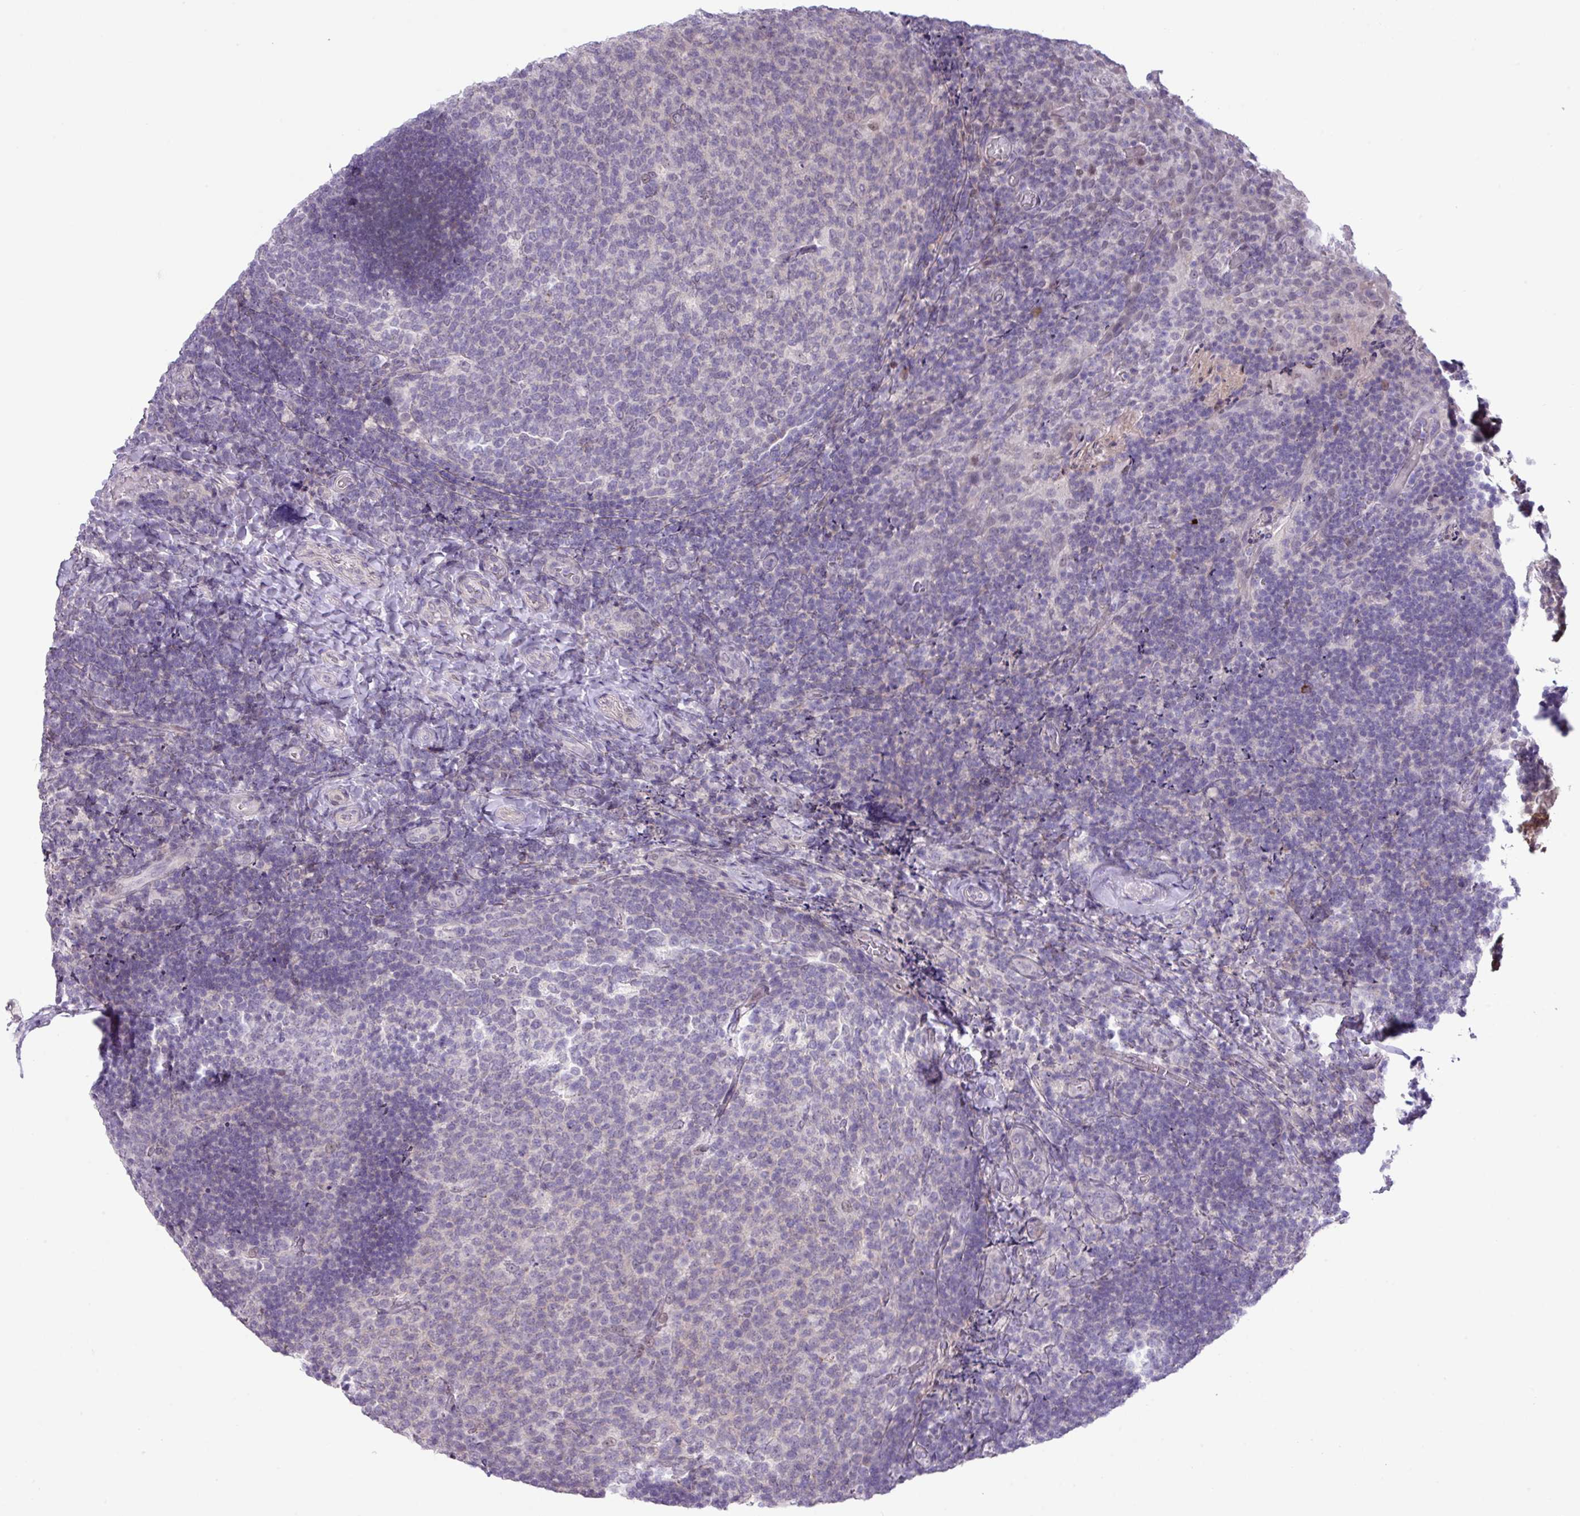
{"staining": {"intensity": "weak", "quantity": "25%-75%", "location": "cytoplasmic/membranous"}, "tissue": "tonsil", "cell_type": "Germinal center cells", "image_type": "normal", "snomed": [{"axis": "morphology", "description": "Normal tissue, NOS"}, {"axis": "topography", "description": "Tonsil"}], "caption": "Immunohistochemistry image of normal tonsil: human tonsil stained using IHC displays low levels of weak protein expression localized specifically in the cytoplasmic/membranous of germinal center cells, appearing as a cytoplasmic/membranous brown color.", "gene": "ANKRD13B", "patient": {"sex": "female", "age": 10}}